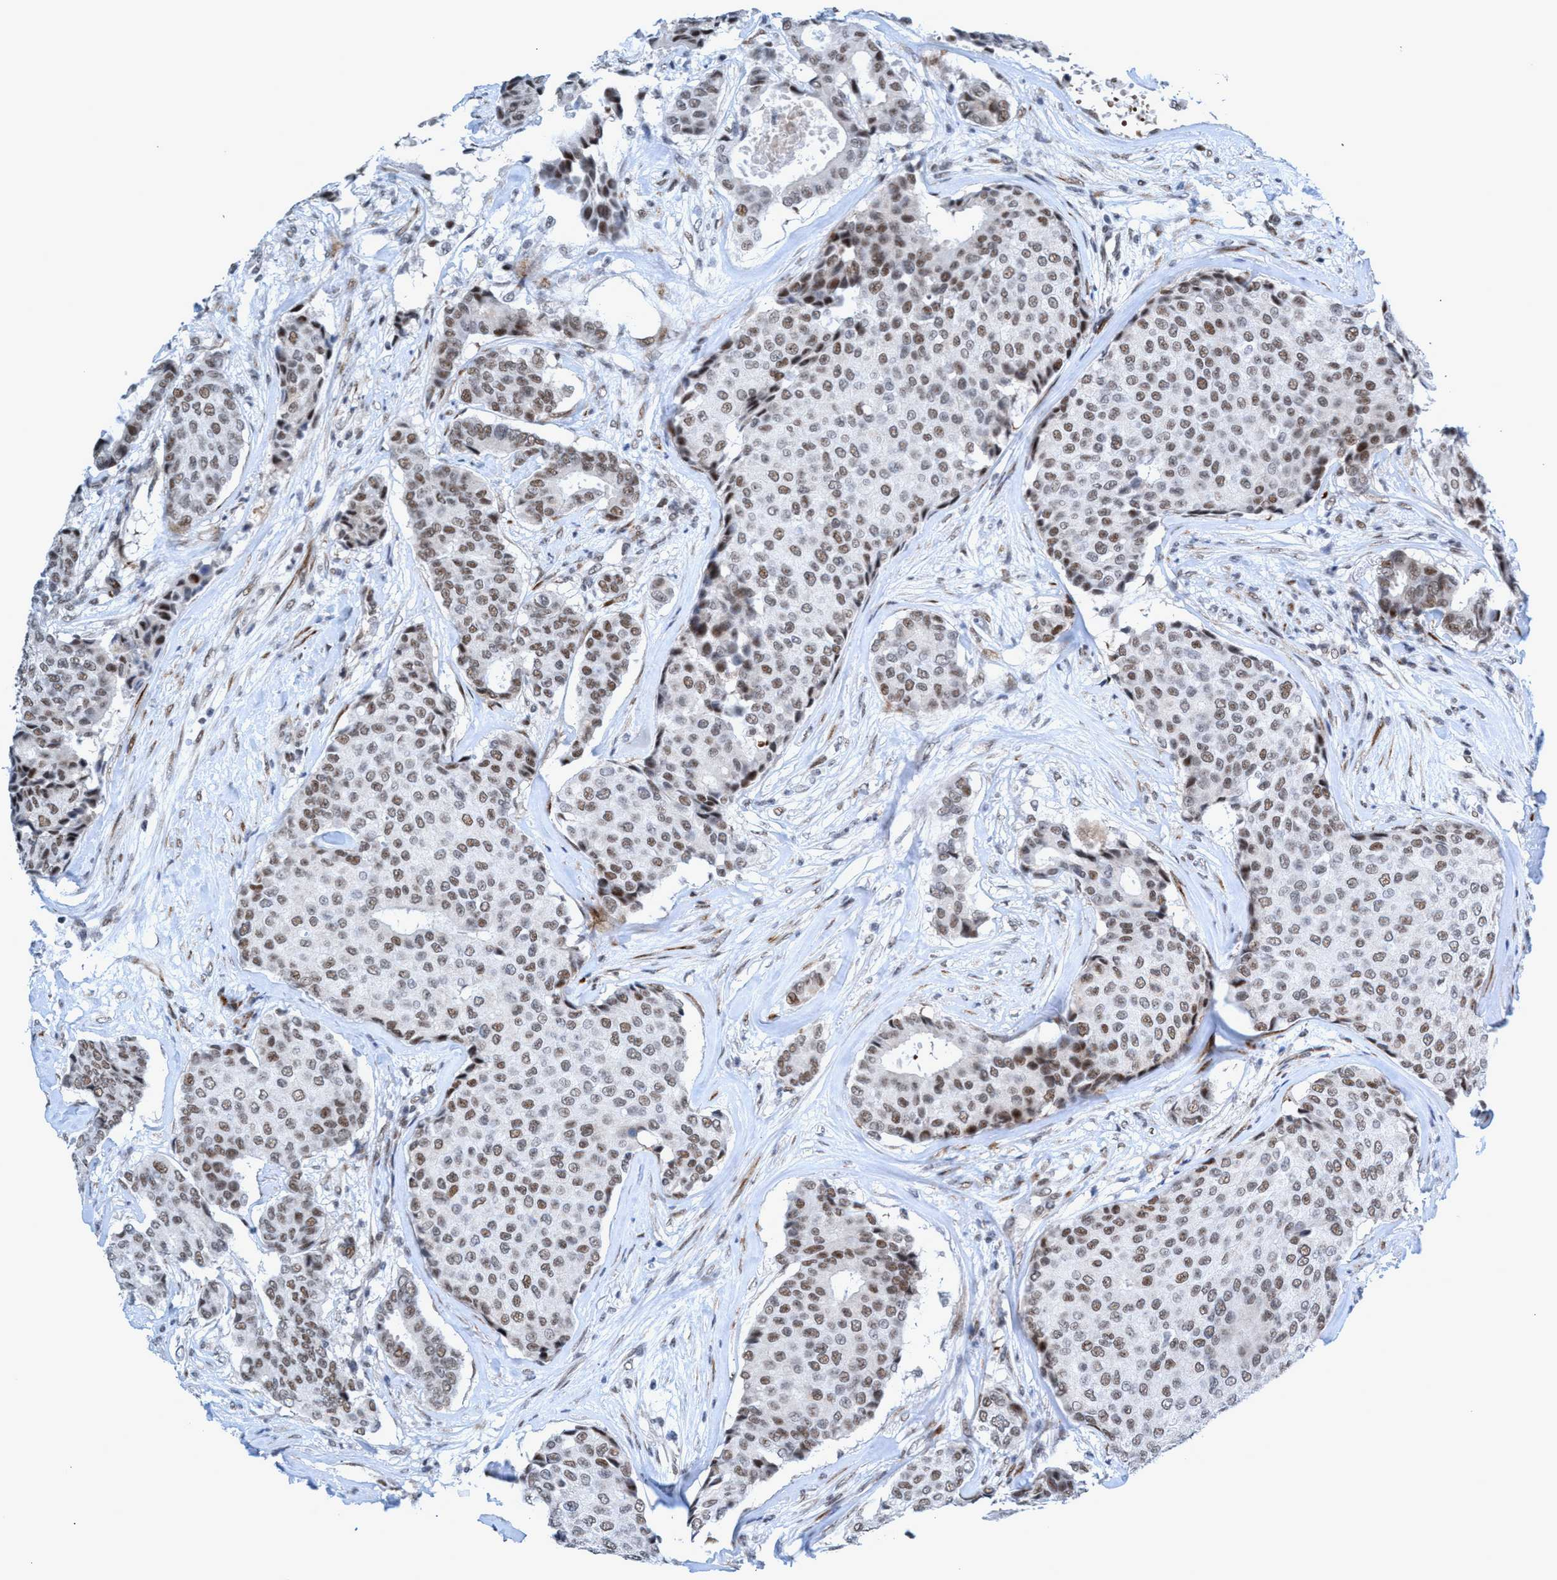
{"staining": {"intensity": "weak", "quantity": ">75%", "location": "nuclear"}, "tissue": "breast cancer", "cell_type": "Tumor cells", "image_type": "cancer", "snomed": [{"axis": "morphology", "description": "Duct carcinoma"}, {"axis": "topography", "description": "Breast"}], "caption": "Breast cancer (invasive ductal carcinoma) tissue reveals weak nuclear expression in about >75% of tumor cells, visualized by immunohistochemistry.", "gene": "CWC27", "patient": {"sex": "female", "age": 75}}